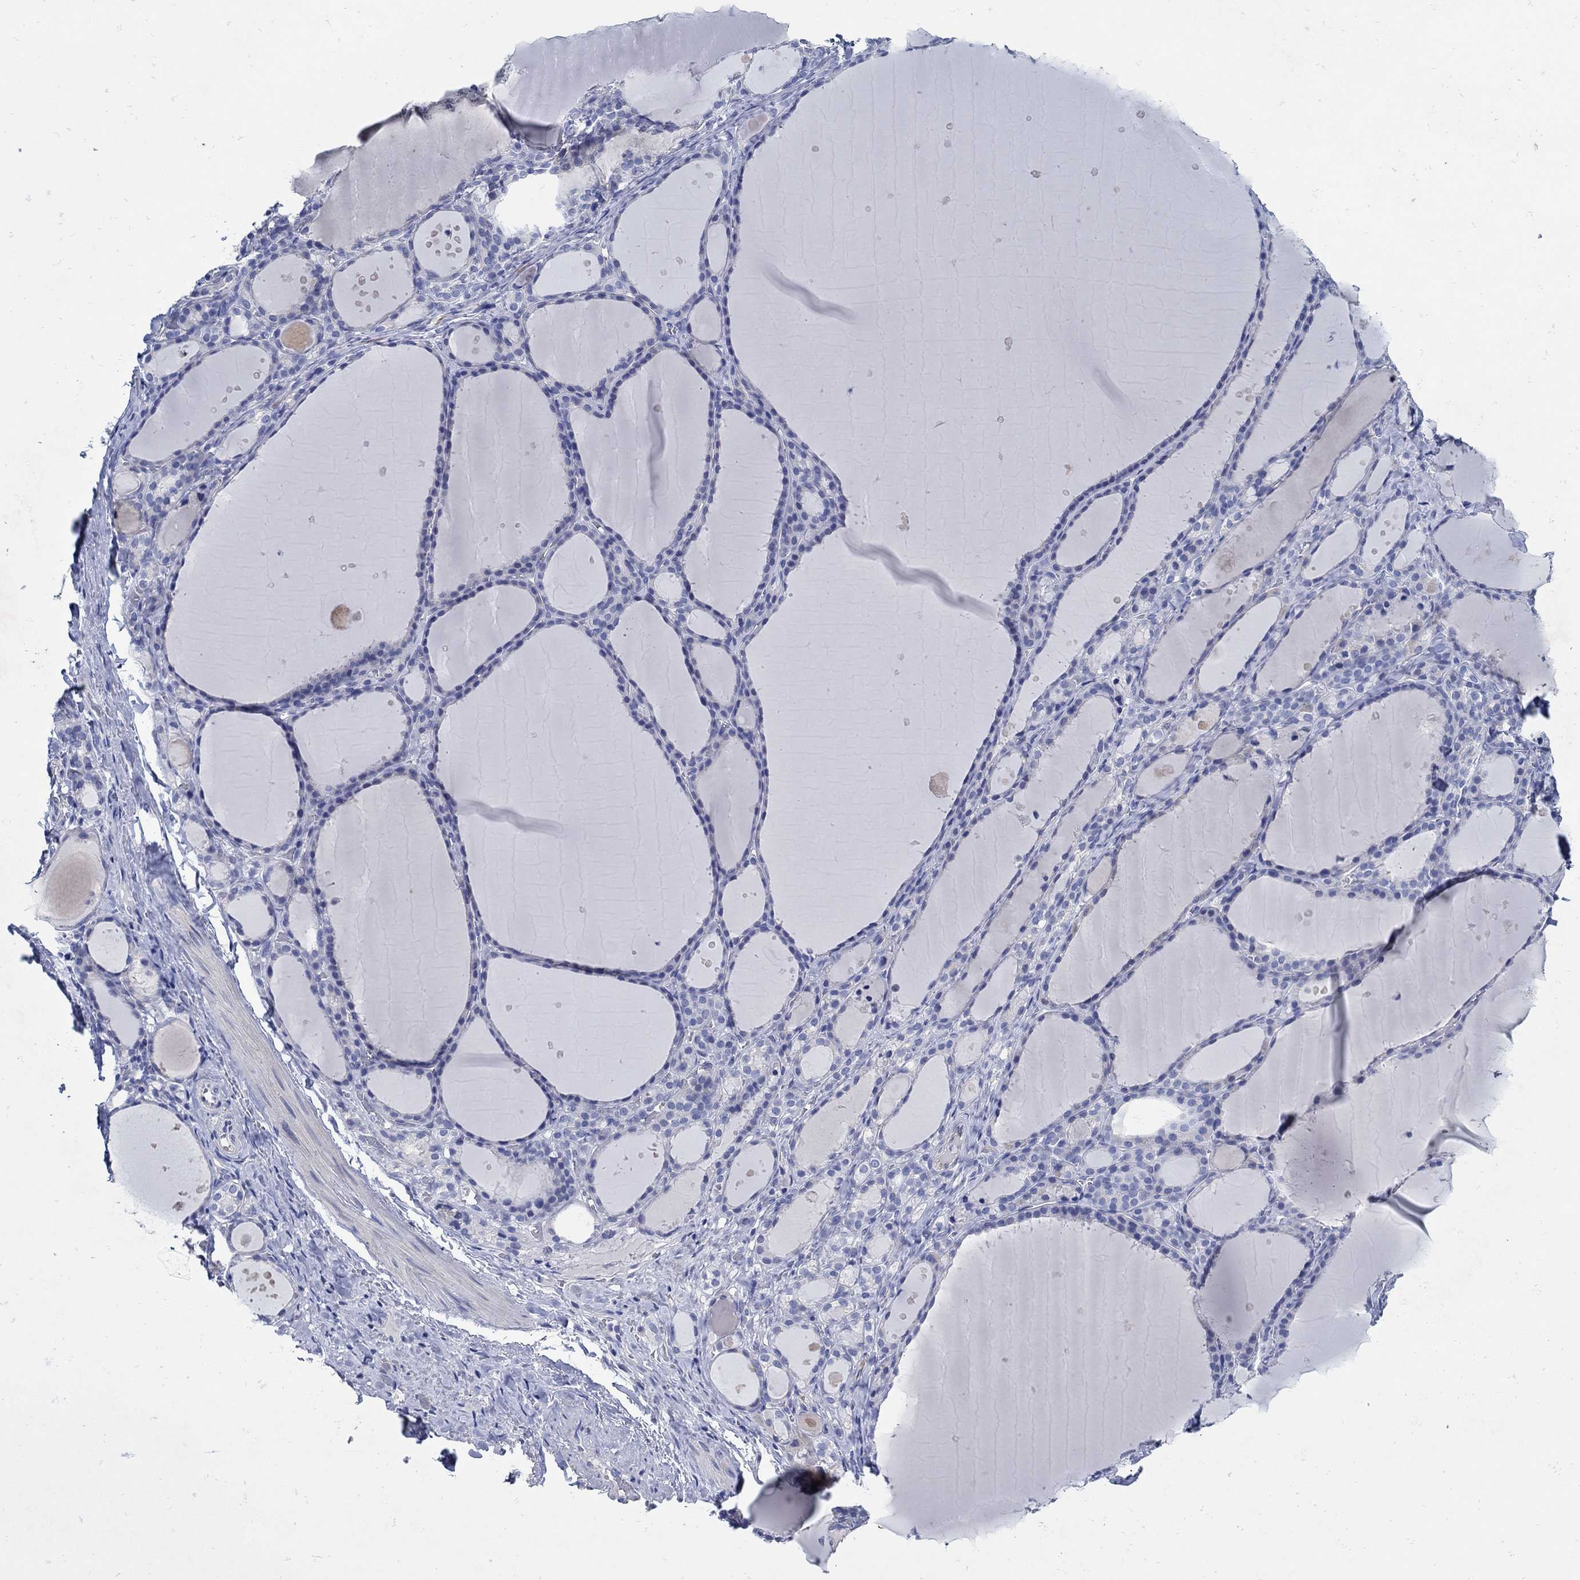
{"staining": {"intensity": "negative", "quantity": "none", "location": "none"}, "tissue": "thyroid gland", "cell_type": "Glandular cells", "image_type": "normal", "snomed": [{"axis": "morphology", "description": "Normal tissue, NOS"}, {"axis": "topography", "description": "Thyroid gland"}], "caption": "DAB (3,3'-diaminobenzidine) immunohistochemical staining of unremarkable human thyroid gland shows no significant staining in glandular cells.", "gene": "NOS1", "patient": {"sex": "male", "age": 68}}